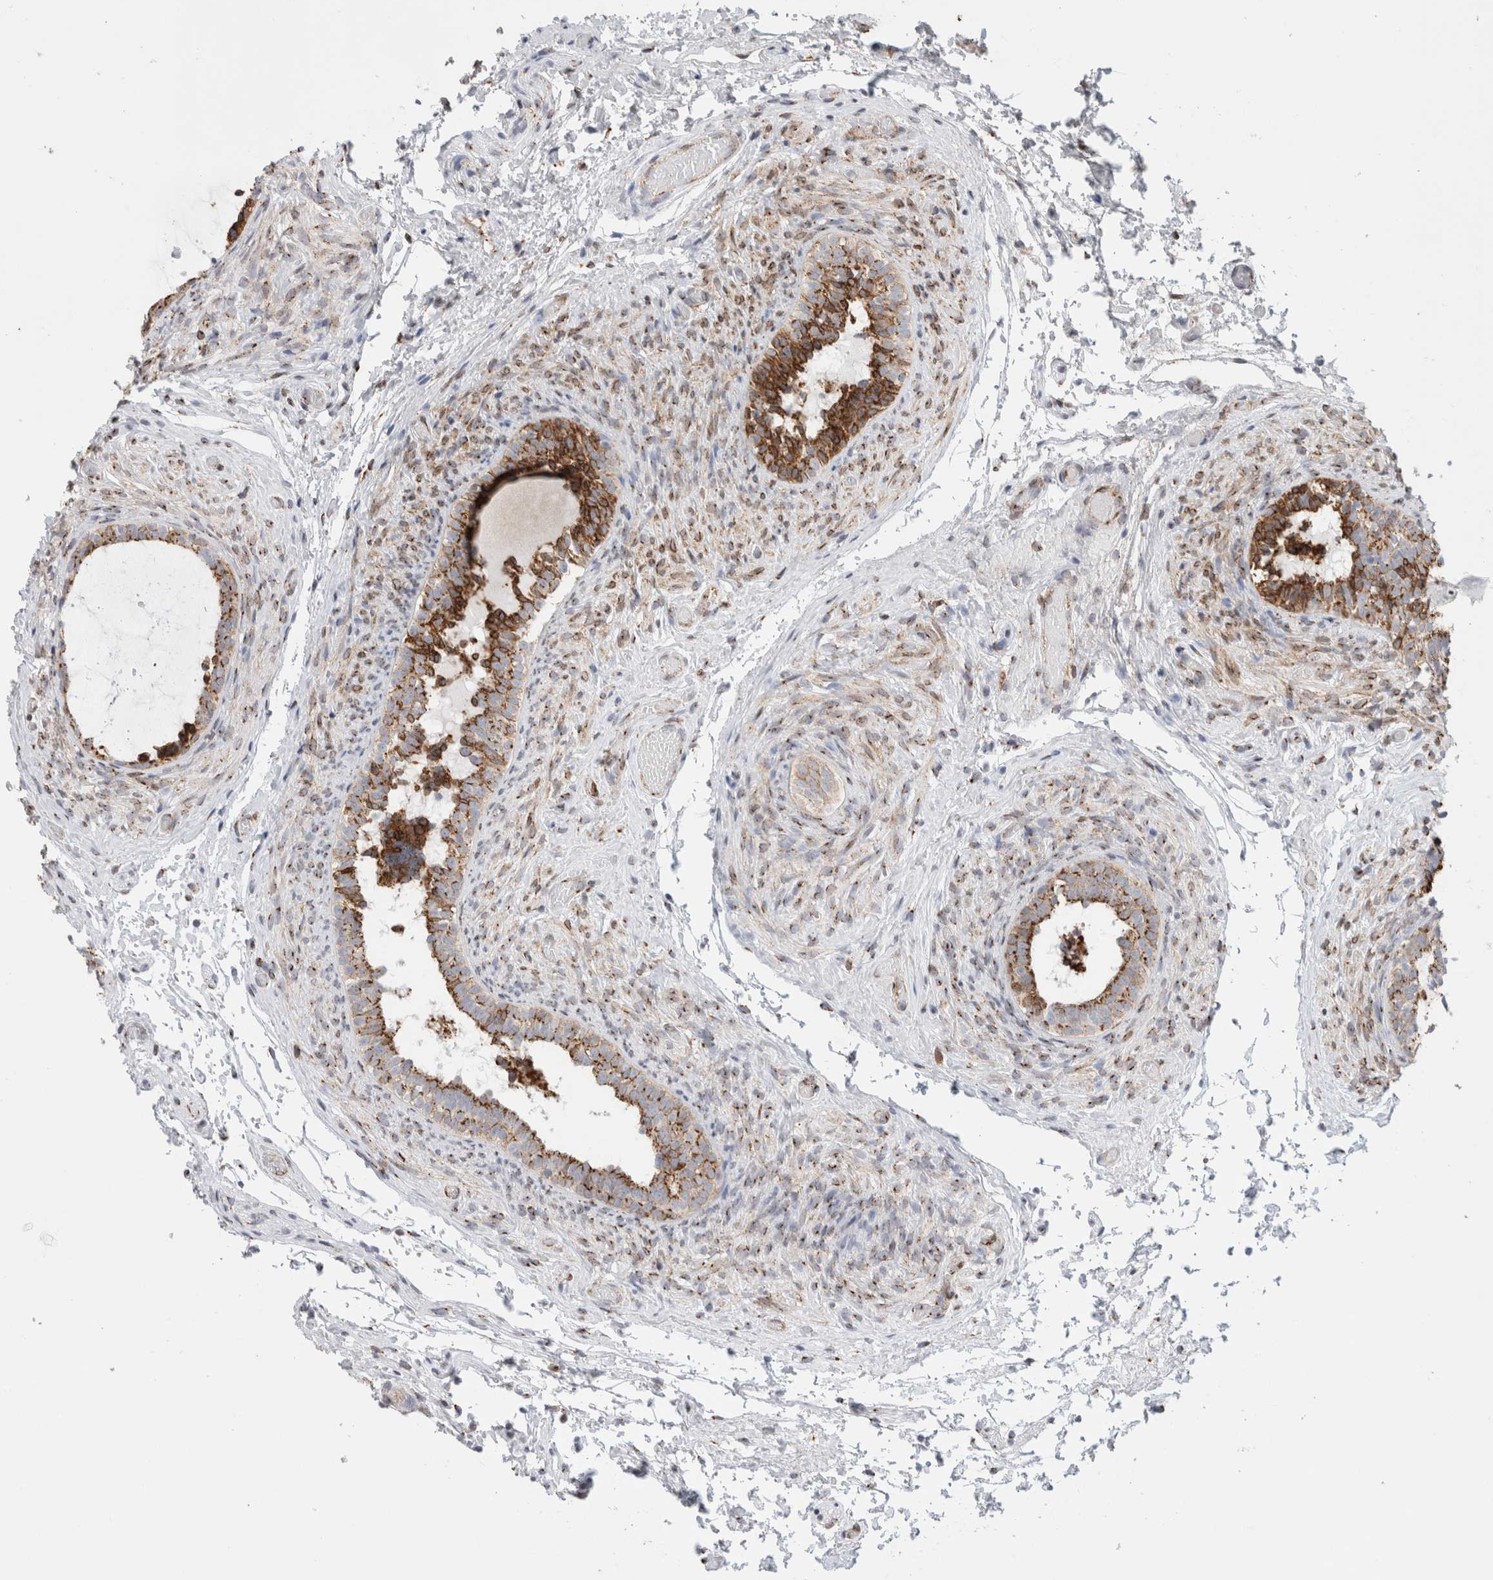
{"staining": {"intensity": "strong", "quantity": ">75%", "location": "cytoplasmic/membranous"}, "tissue": "epididymis", "cell_type": "Glandular cells", "image_type": "normal", "snomed": [{"axis": "morphology", "description": "Normal tissue, NOS"}, {"axis": "topography", "description": "Epididymis"}], "caption": "The histopathology image exhibits a brown stain indicating the presence of a protein in the cytoplasmic/membranous of glandular cells in epididymis. (IHC, brightfield microscopy, high magnification).", "gene": "MCFD2", "patient": {"sex": "male", "age": 5}}